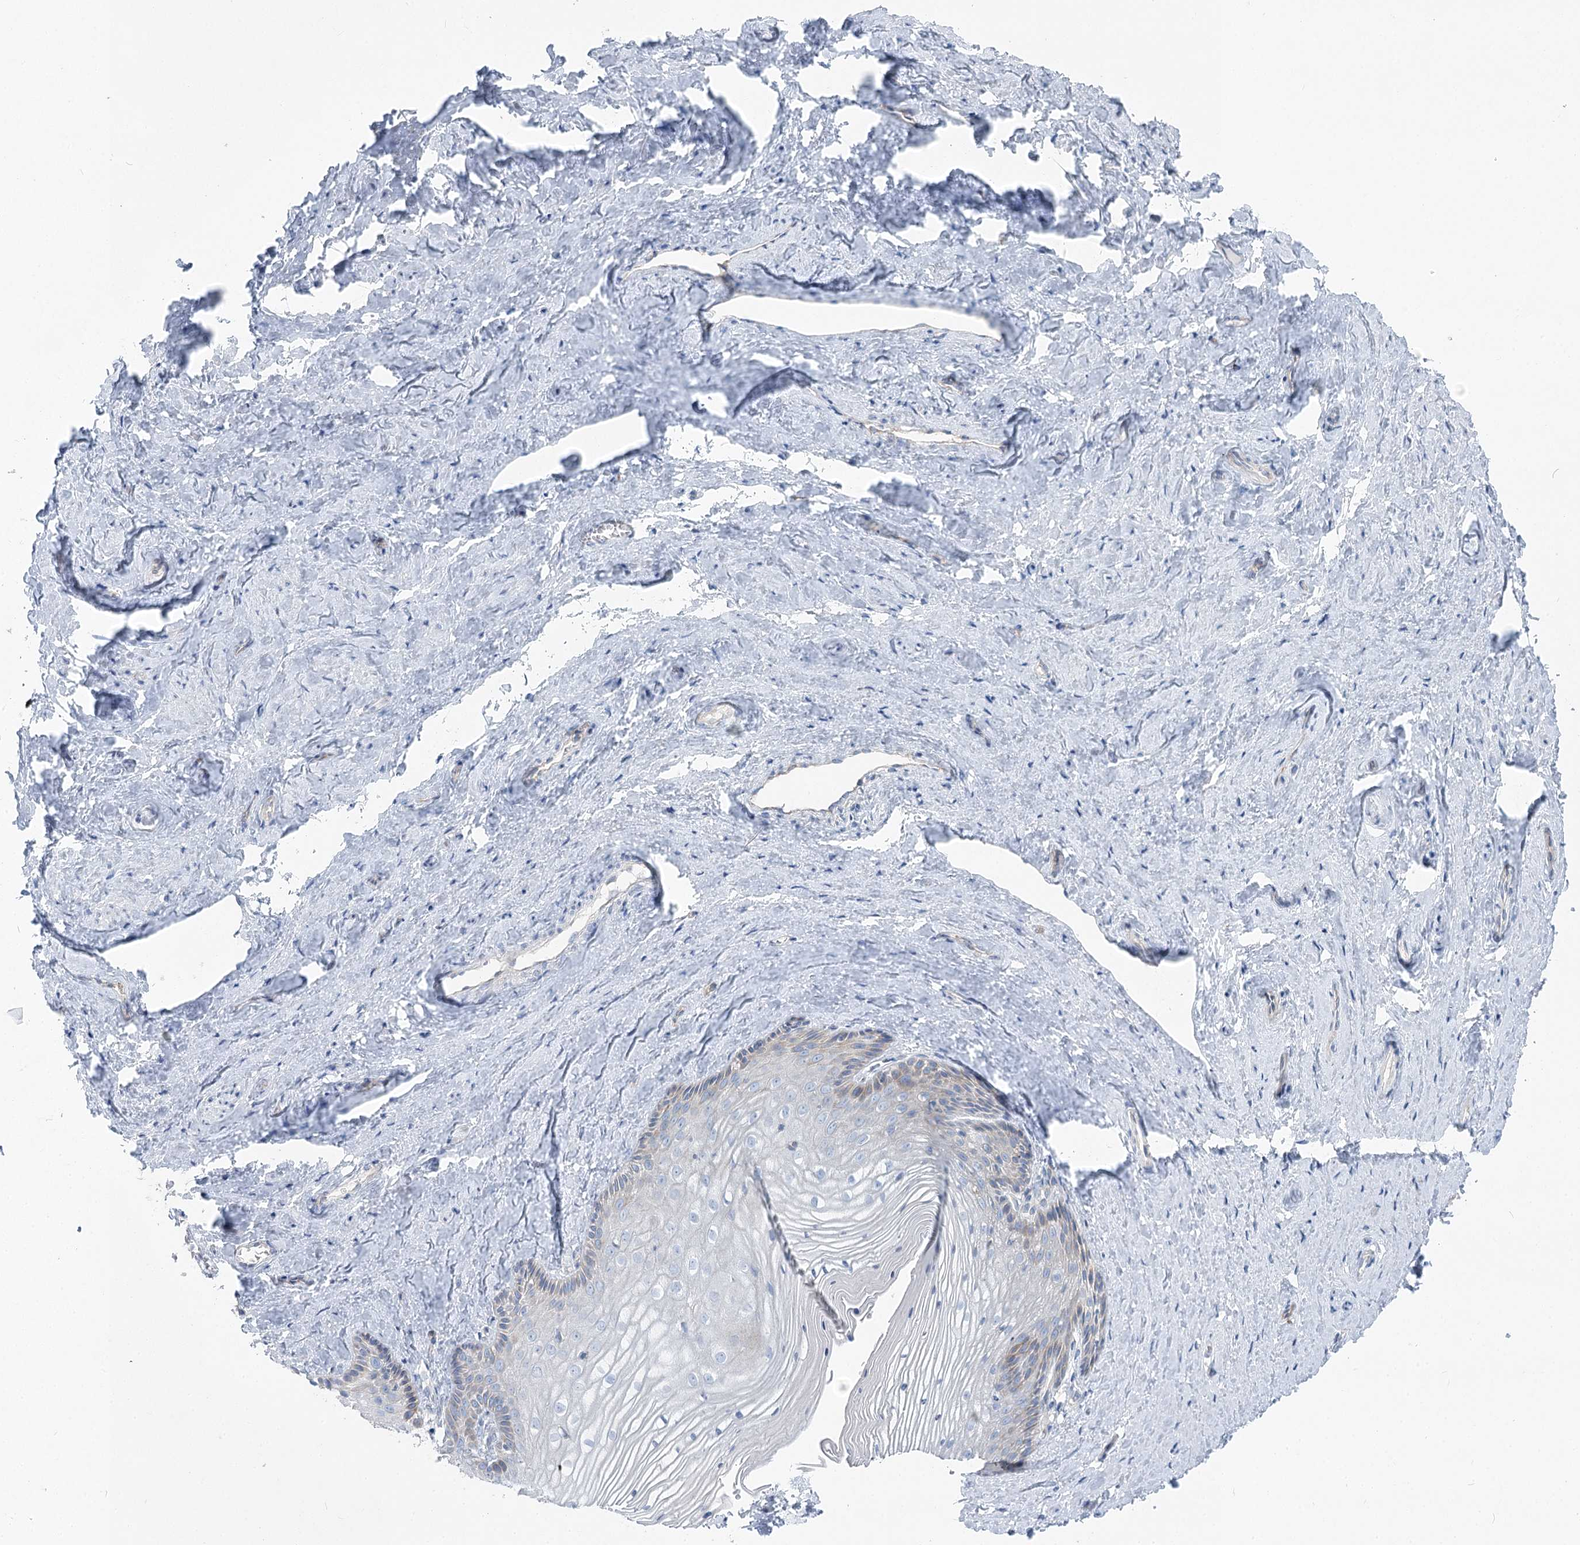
{"staining": {"intensity": "negative", "quantity": "none", "location": "none"}, "tissue": "vagina", "cell_type": "Squamous epithelial cells", "image_type": "normal", "snomed": [{"axis": "morphology", "description": "Normal tissue, NOS"}, {"axis": "topography", "description": "Vagina"}, {"axis": "topography", "description": "Cervix"}], "caption": "High power microscopy photomicrograph of an IHC micrograph of unremarkable vagina, revealing no significant staining in squamous epithelial cells.", "gene": "POGLUT1", "patient": {"sex": "female", "age": 40}}